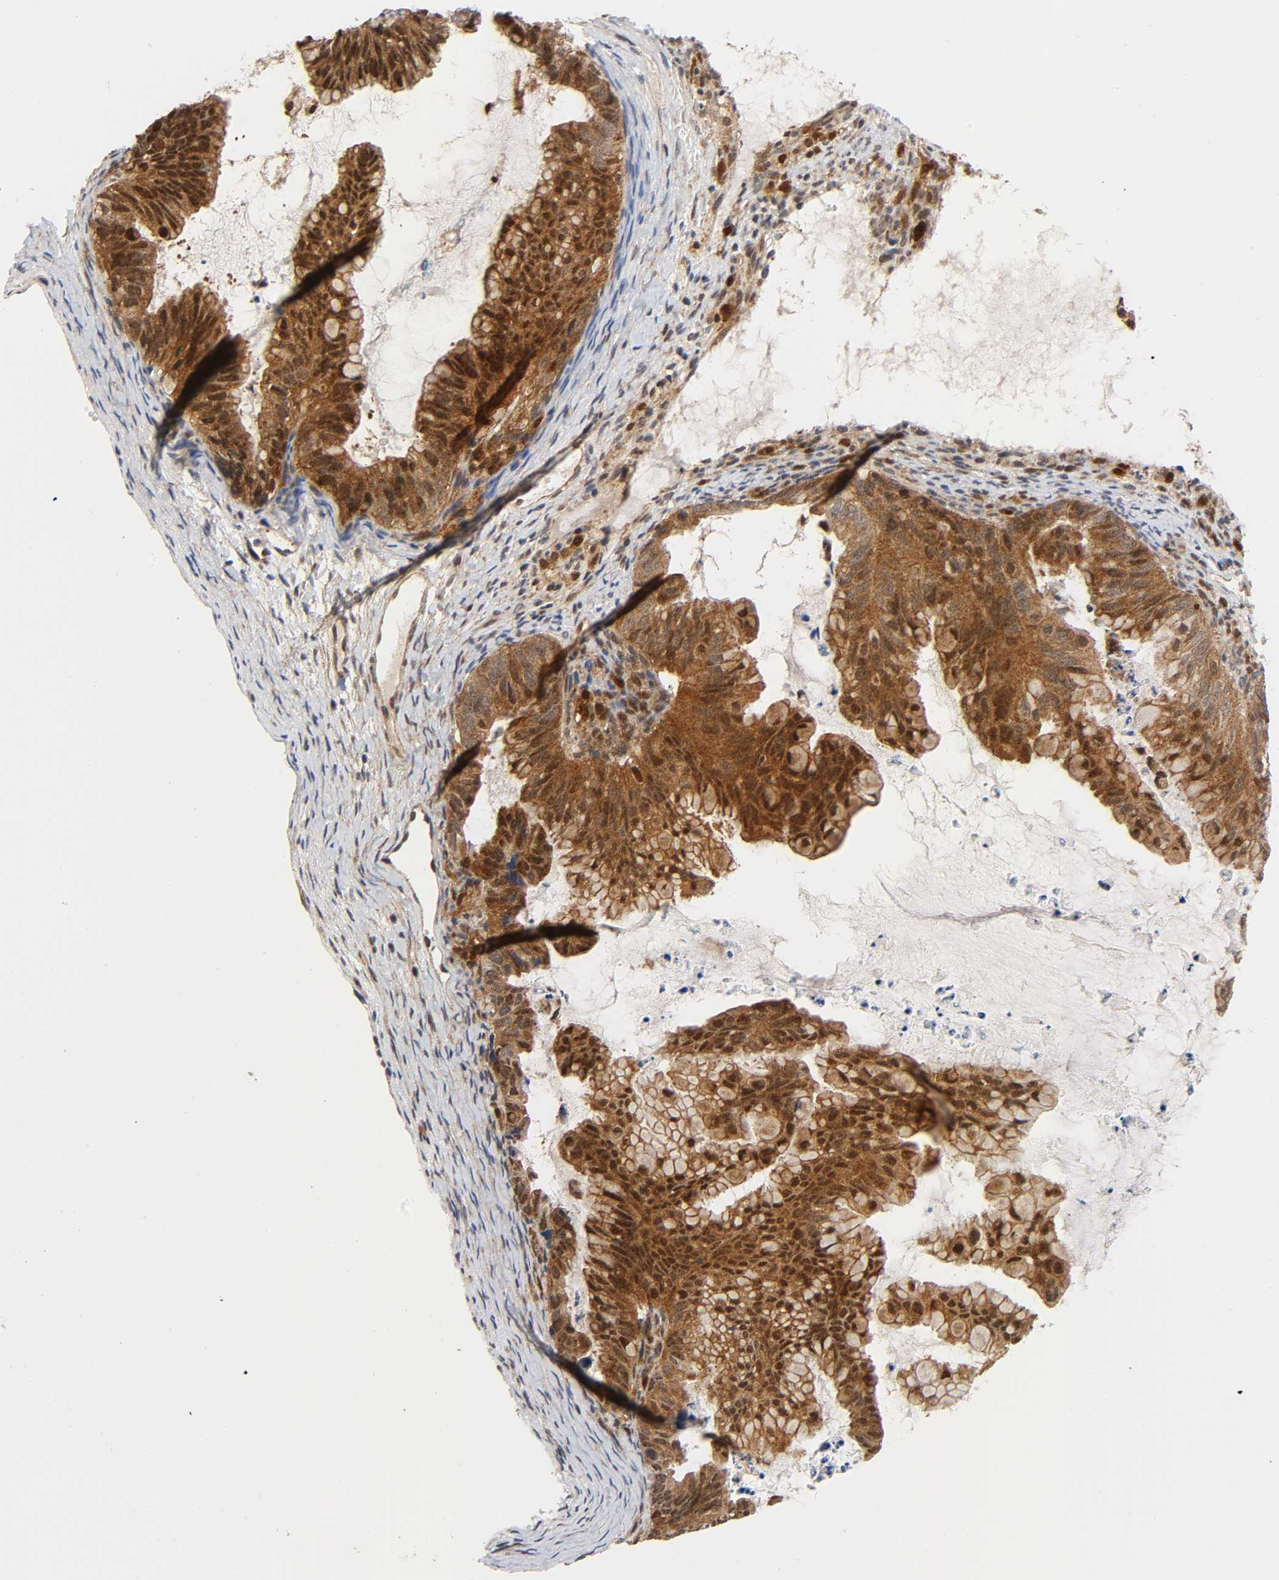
{"staining": {"intensity": "moderate", "quantity": ">75%", "location": "cytoplasmic/membranous,nuclear"}, "tissue": "ovarian cancer", "cell_type": "Tumor cells", "image_type": "cancer", "snomed": [{"axis": "morphology", "description": "Cystadenocarcinoma, mucinous, NOS"}, {"axis": "topography", "description": "Ovary"}], "caption": "This is an image of immunohistochemistry staining of ovarian mucinous cystadenocarcinoma, which shows moderate staining in the cytoplasmic/membranous and nuclear of tumor cells.", "gene": "CASP9", "patient": {"sex": "female", "age": 36}}